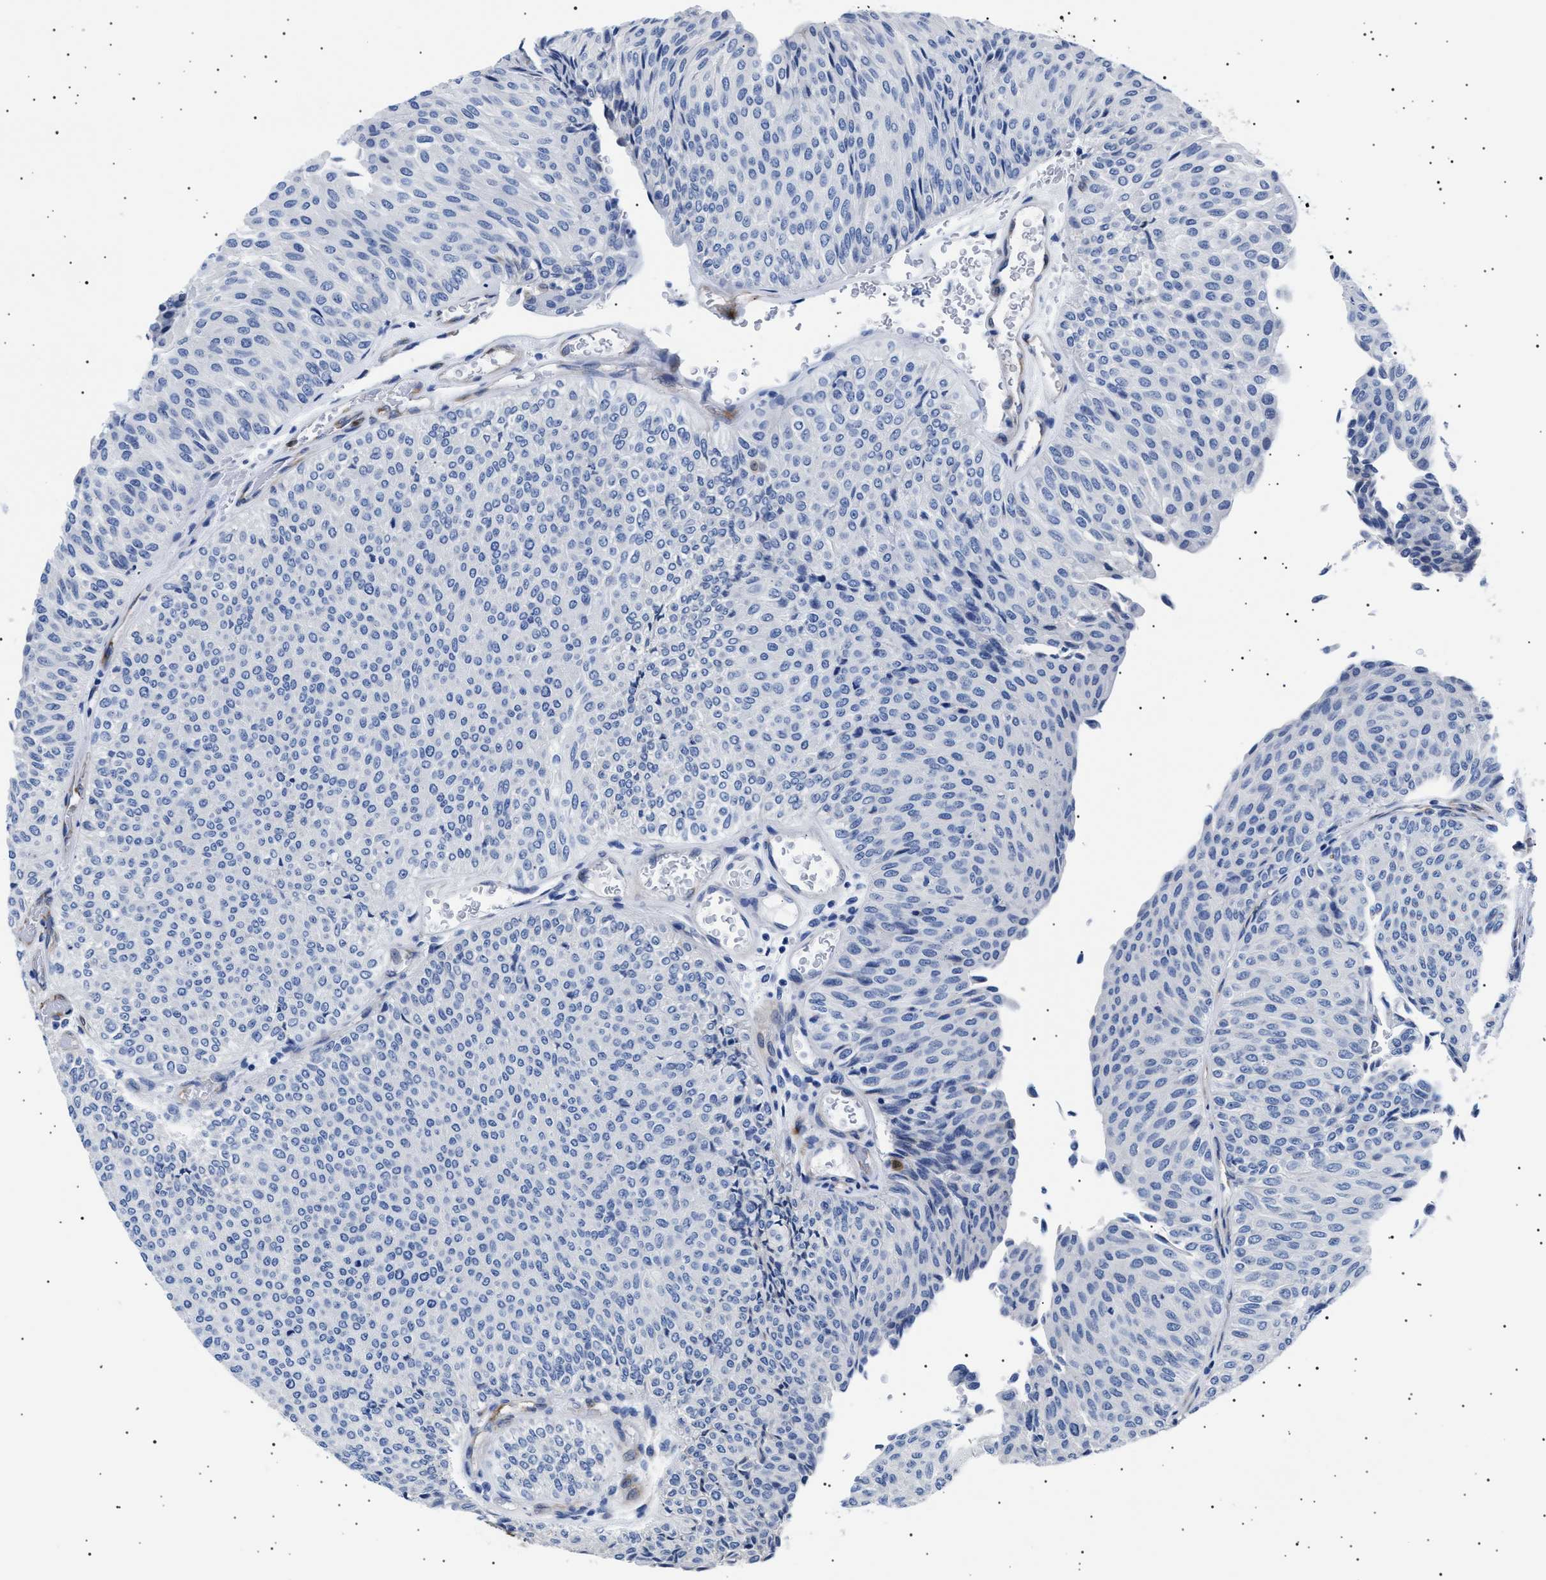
{"staining": {"intensity": "negative", "quantity": "none", "location": "none"}, "tissue": "urothelial cancer", "cell_type": "Tumor cells", "image_type": "cancer", "snomed": [{"axis": "morphology", "description": "Urothelial carcinoma, Low grade"}, {"axis": "topography", "description": "Urinary bladder"}], "caption": "Immunohistochemistry of urothelial cancer shows no expression in tumor cells.", "gene": "HEMGN", "patient": {"sex": "male", "age": 78}}